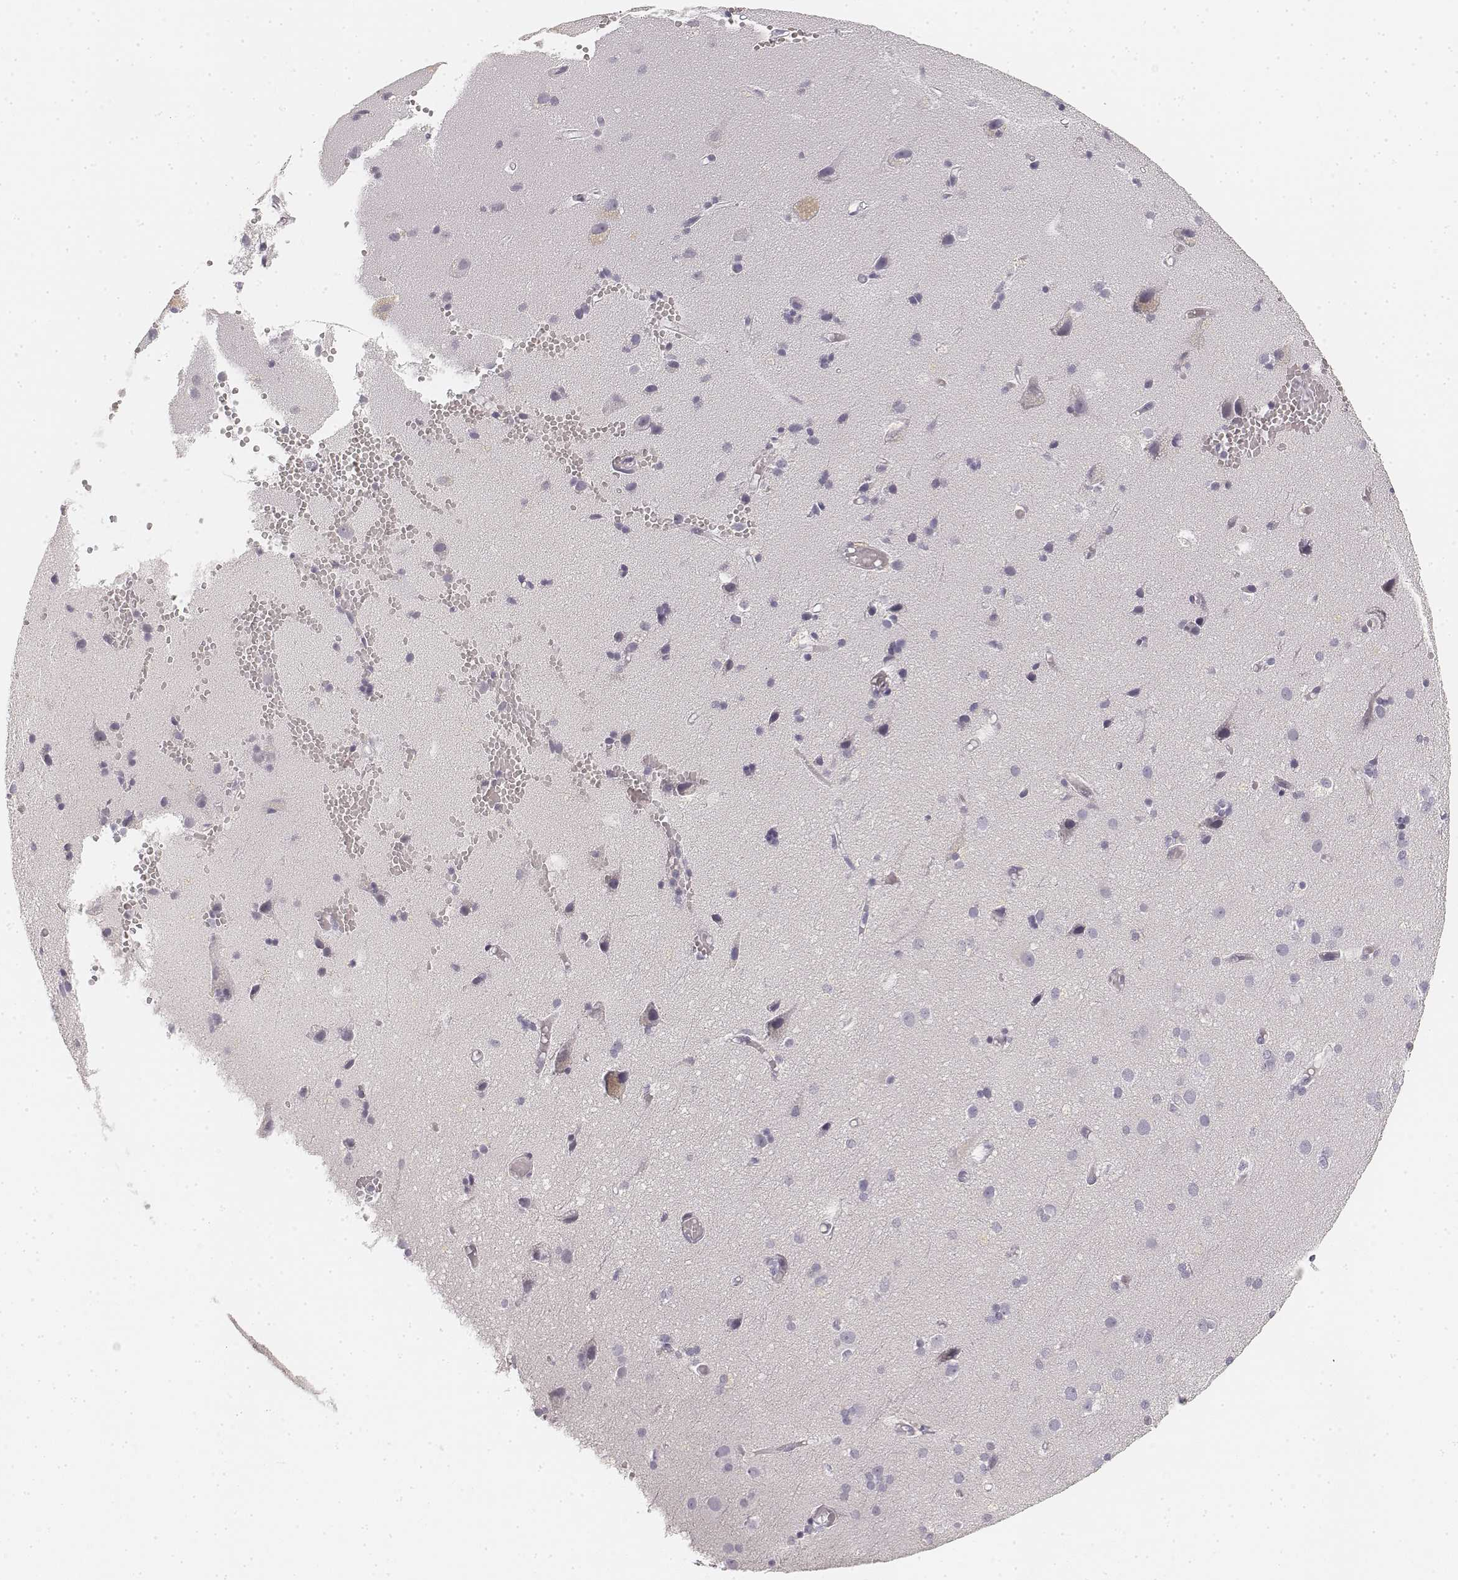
{"staining": {"intensity": "negative", "quantity": "none", "location": "none"}, "tissue": "cerebral cortex", "cell_type": "Endothelial cells", "image_type": "normal", "snomed": [{"axis": "morphology", "description": "Normal tissue, NOS"}, {"axis": "morphology", "description": "Glioma, malignant, High grade"}, {"axis": "topography", "description": "Cerebral cortex"}], "caption": "Endothelial cells show no significant protein staining in benign cerebral cortex.", "gene": "DSG4", "patient": {"sex": "male", "age": 71}}